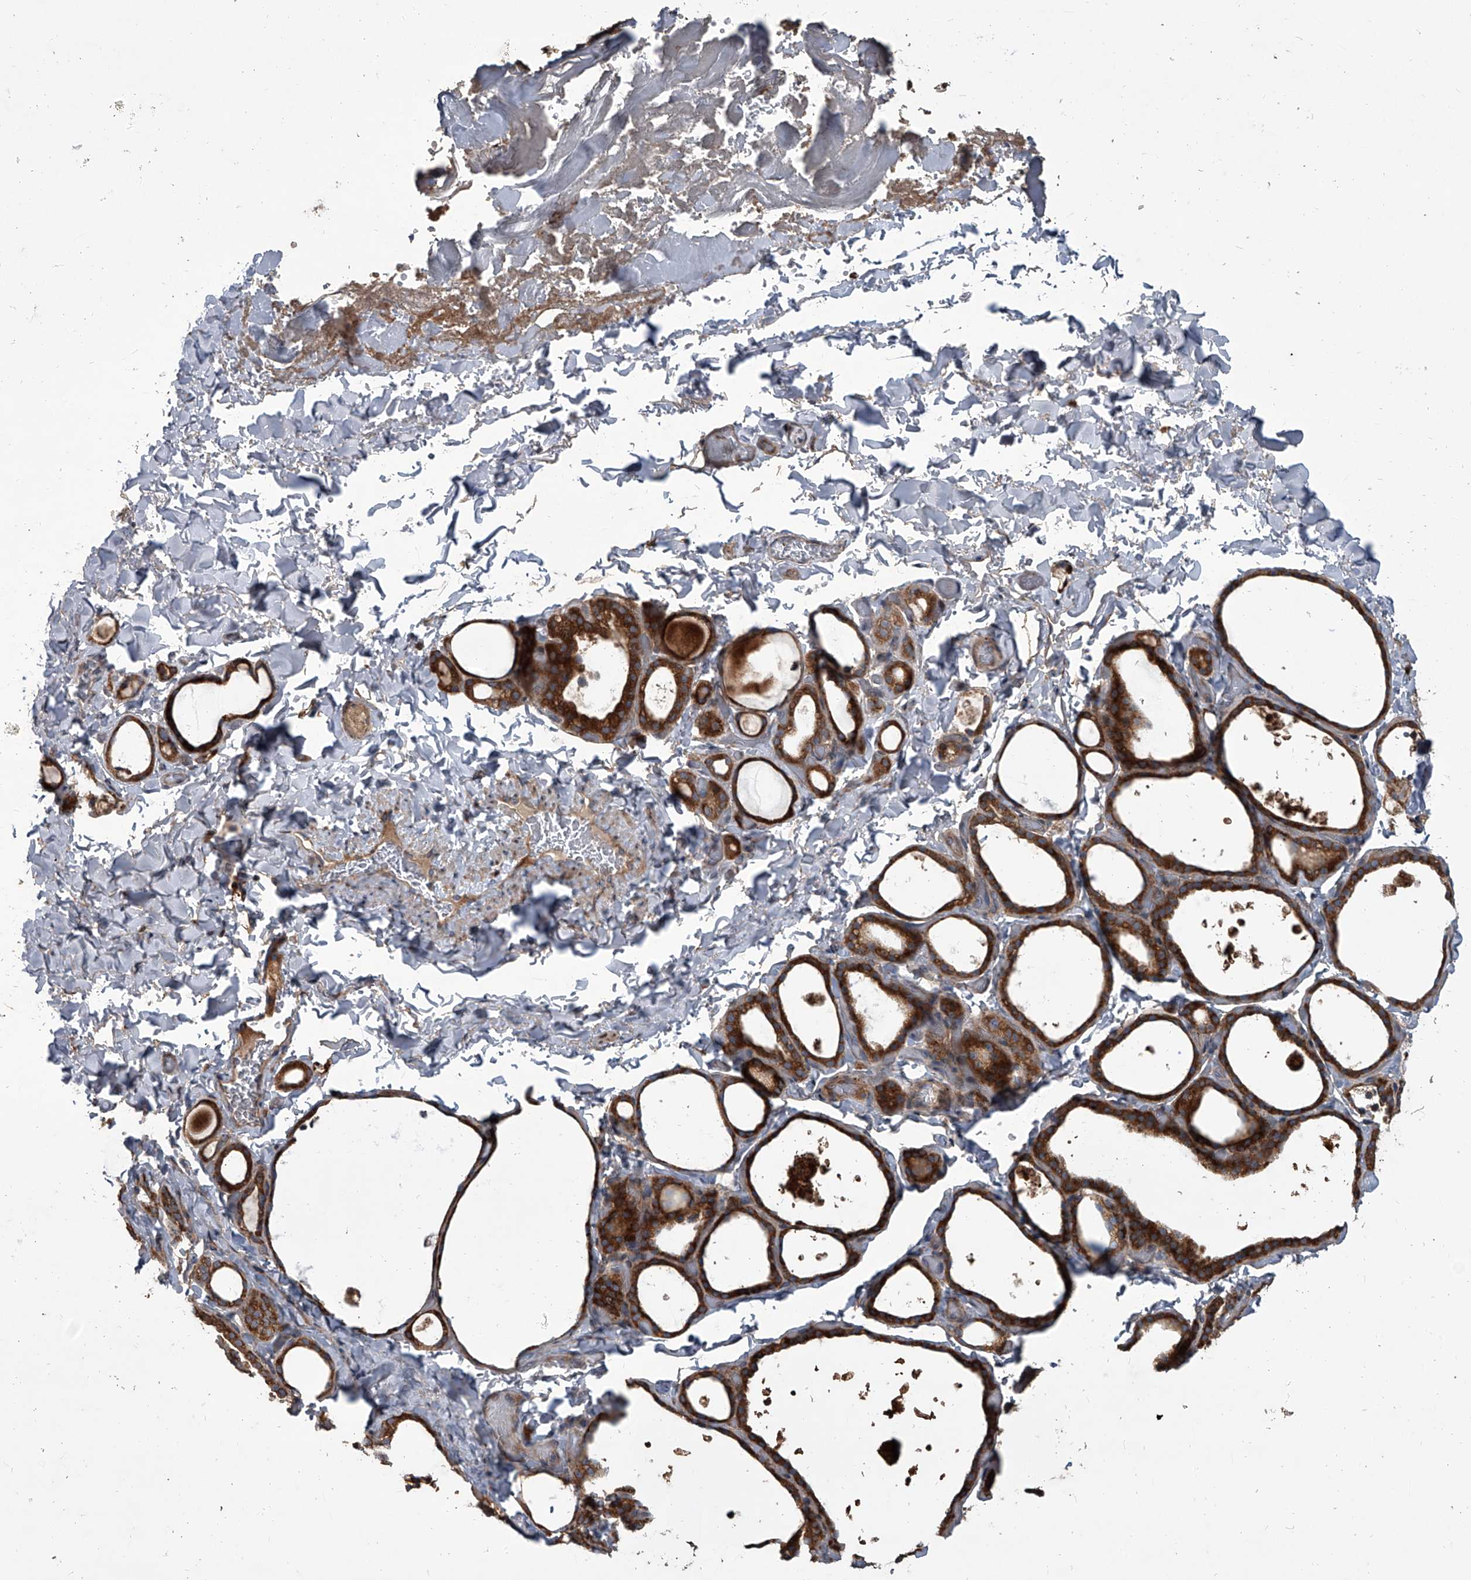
{"staining": {"intensity": "strong", "quantity": ">75%", "location": "cytoplasmic/membranous"}, "tissue": "thyroid gland", "cell_type": "Glandular cells", "image_type": "normal", "snomed": [{"axis": "morphology", "description": "Normal tissue, NOS"}, {"axis": "topography", "description": "Thyroid gland"}], "caption": "Thyroid gland stained for a protein shows strong cytoplasmic/membranous positivity in glandular cells. Nuclei are stained in blue.", "gene": "EVA1C", "patient": {"sex": "female", "age": 44}}